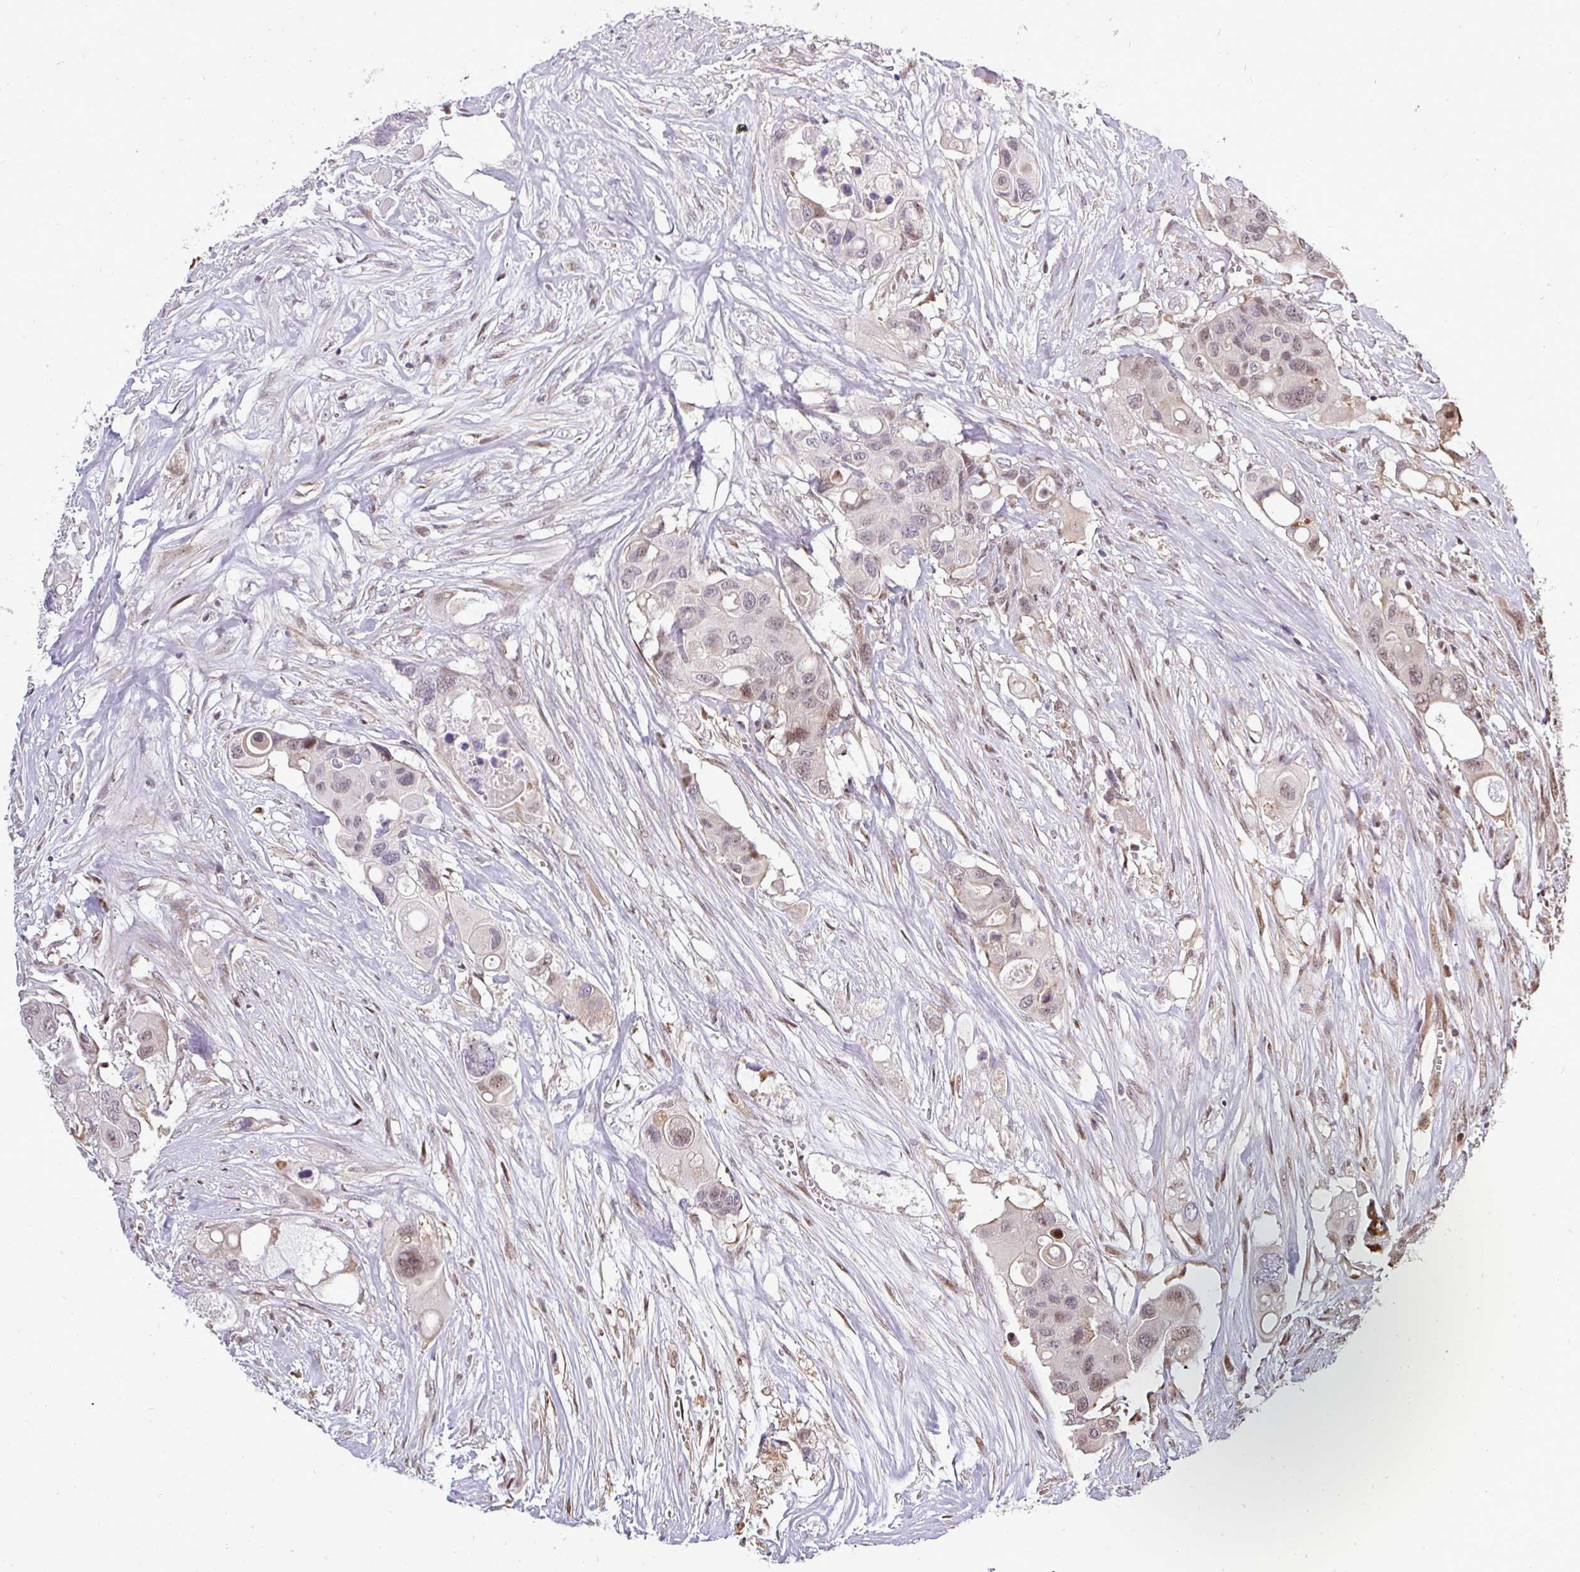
{"staining": {"intensity": "weak", "quantity": "<25%", "location": "nuclear"}, "tissue": "colorectal cancer", "cell_type": "Tumor cells", "image_type": "cancer", "snomed": [{"axis": "morphology", "description": "Adenocarcinoma, NOS"}, {"axis": "topography", "description": "Colon"}], "caption": "This is an immunohistochemistry (IHC) micrograph of human colorectal cancer. There is no positivity in tumor cells.", "gene": "PATZ1", "patient": {"sex": "male", "age": 77}}